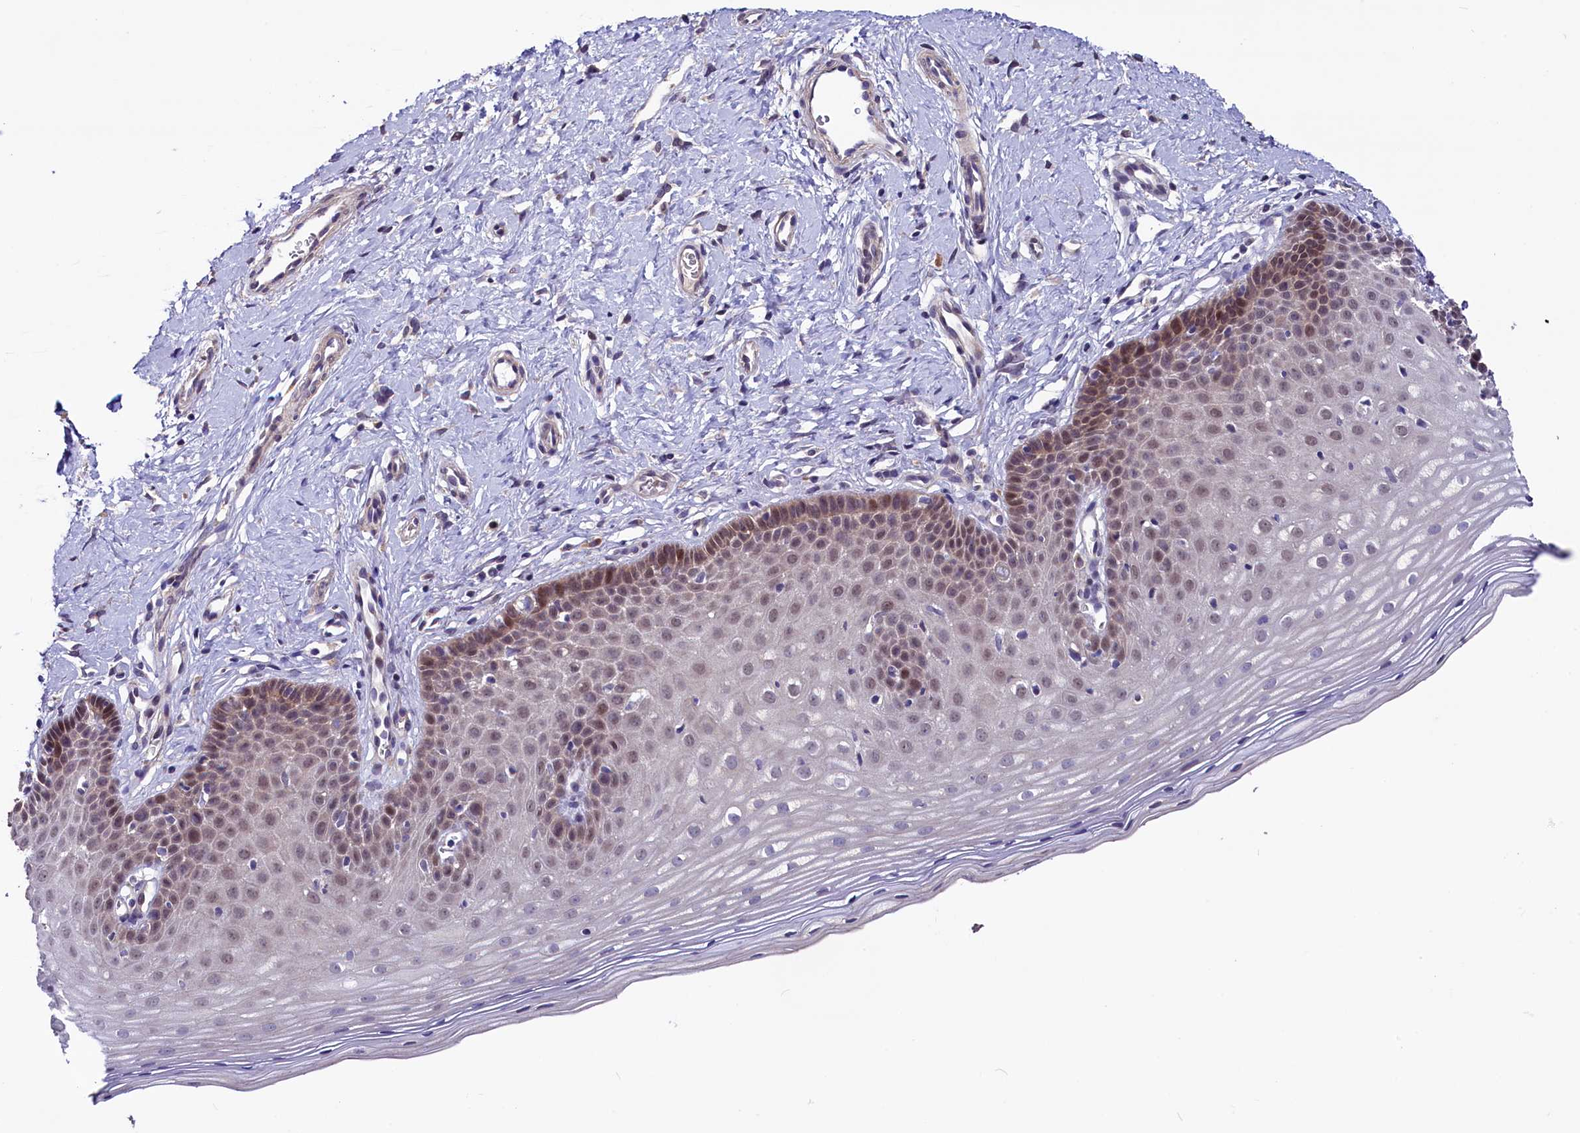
{"staining": {"intensity": "weak", "quantity": "25%-75%", "location": "cytoplasmic/membranous"}, "tissue": "cervix", "cell_type": "Glandular cells", "image_type": "normal", "snomed": [{"axis": "morphology", "description": "Normal tissue, NOS"}, {"axis": "topography", "description": "Cervix"}], "caption": "Cervix stained for a protein (brown) demonstrates weak cytoplasmic/membranous positive positivity in approximately 25%-75% of glandular cells.", "gene": "SLC39A6", "patient": {"sex": "female", "age": 36}}